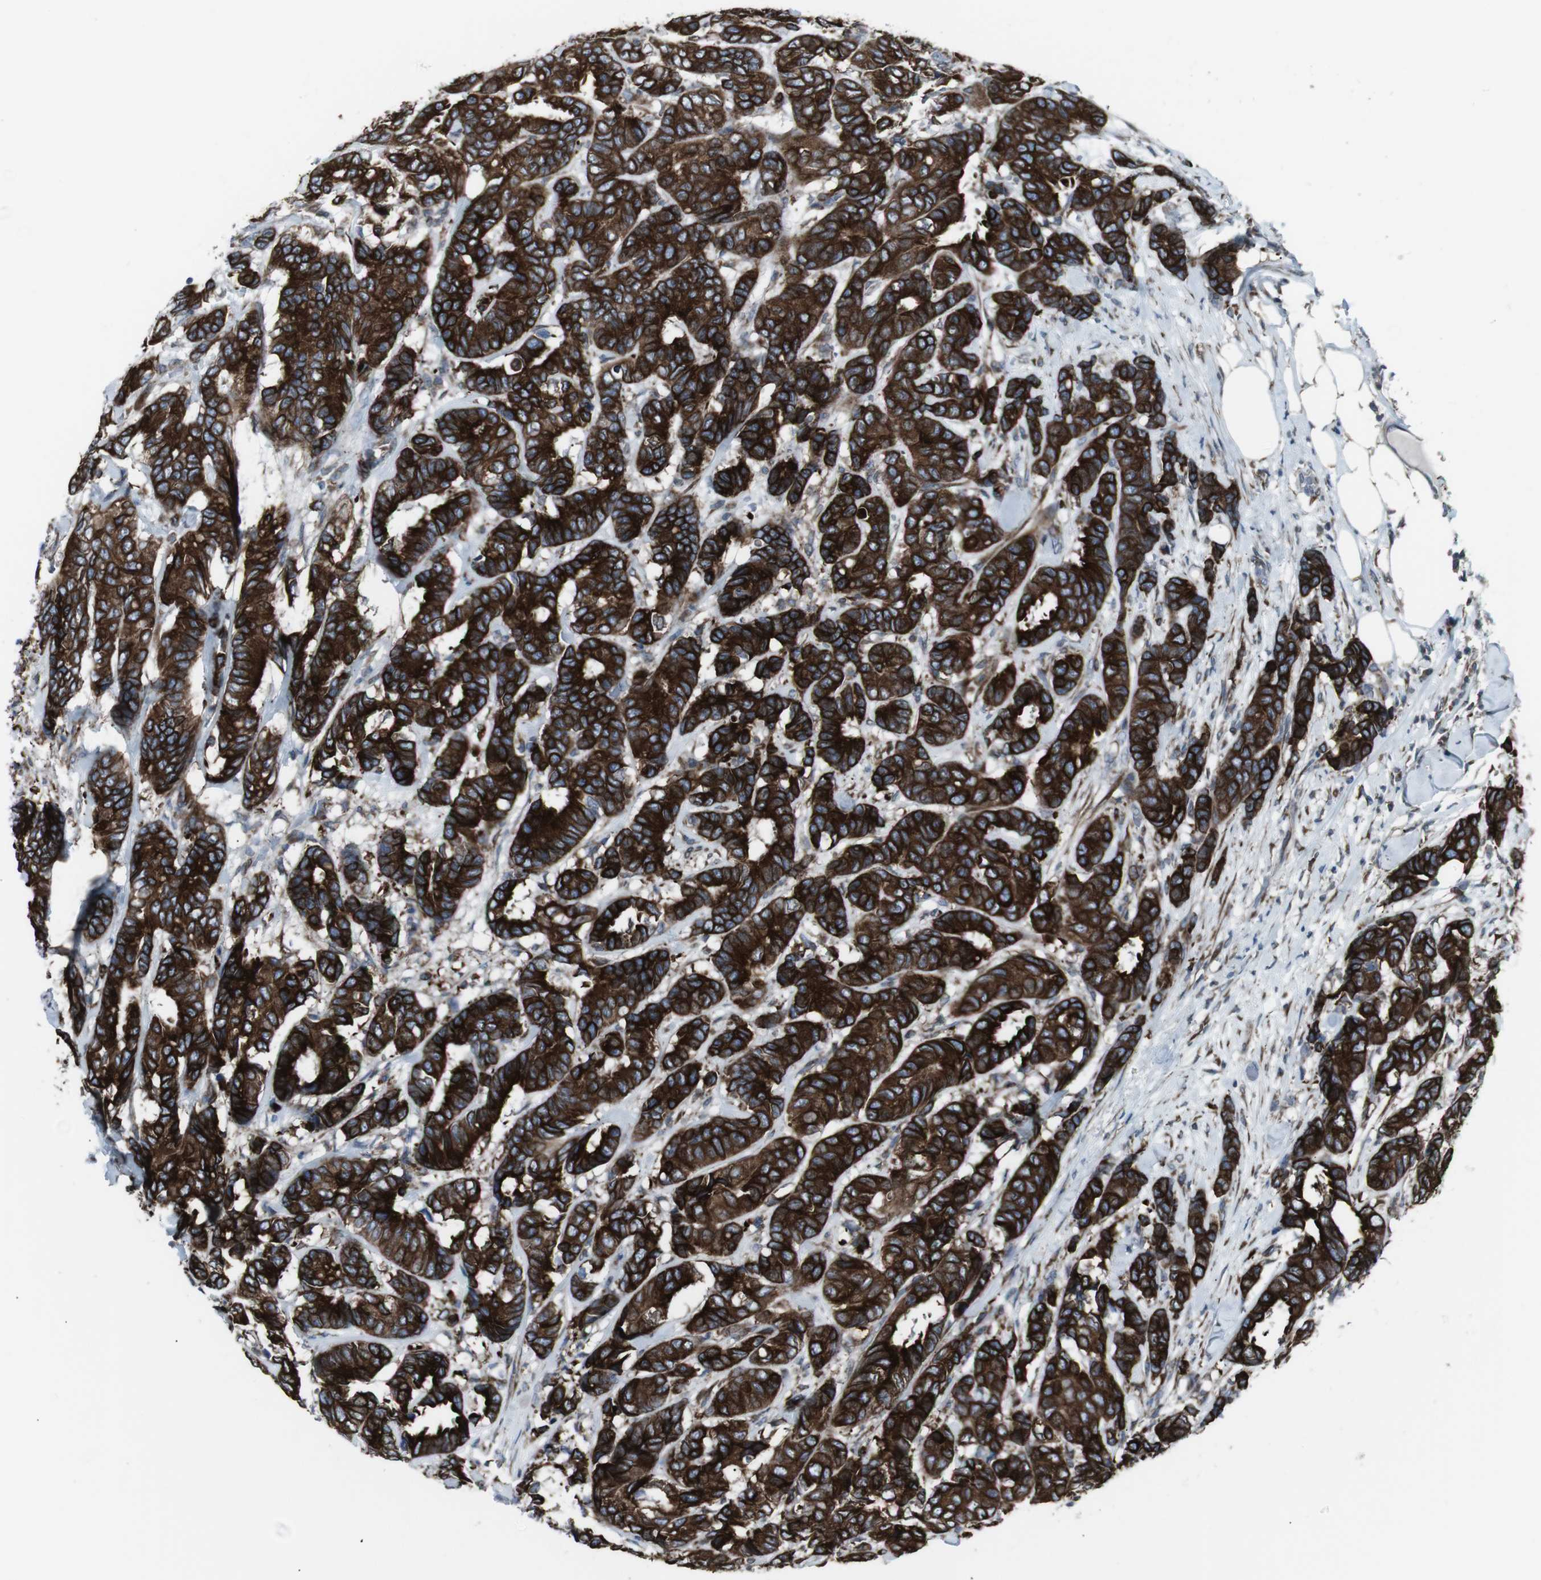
{"staining": {"intensity": "strong", "quantity": ">75%", "location": "cytoplasmic/membranous"}, "tissue": "breast cancer", "cell_type": "Tumor cells", "image_type": "cancer", "snomed": [{"axis": "morphology", "description": "Duct carcinoma"}, {"axis": "topography", "description": "Breast"}], "caption": "Breast intraductal carcinoma stained with a brown dye displays strong cytoplasmic/membranous positive staining in approximately >75% of tumor cells.", "gene": "LNPK", "patient": {"sex": "female", "age": 87}}